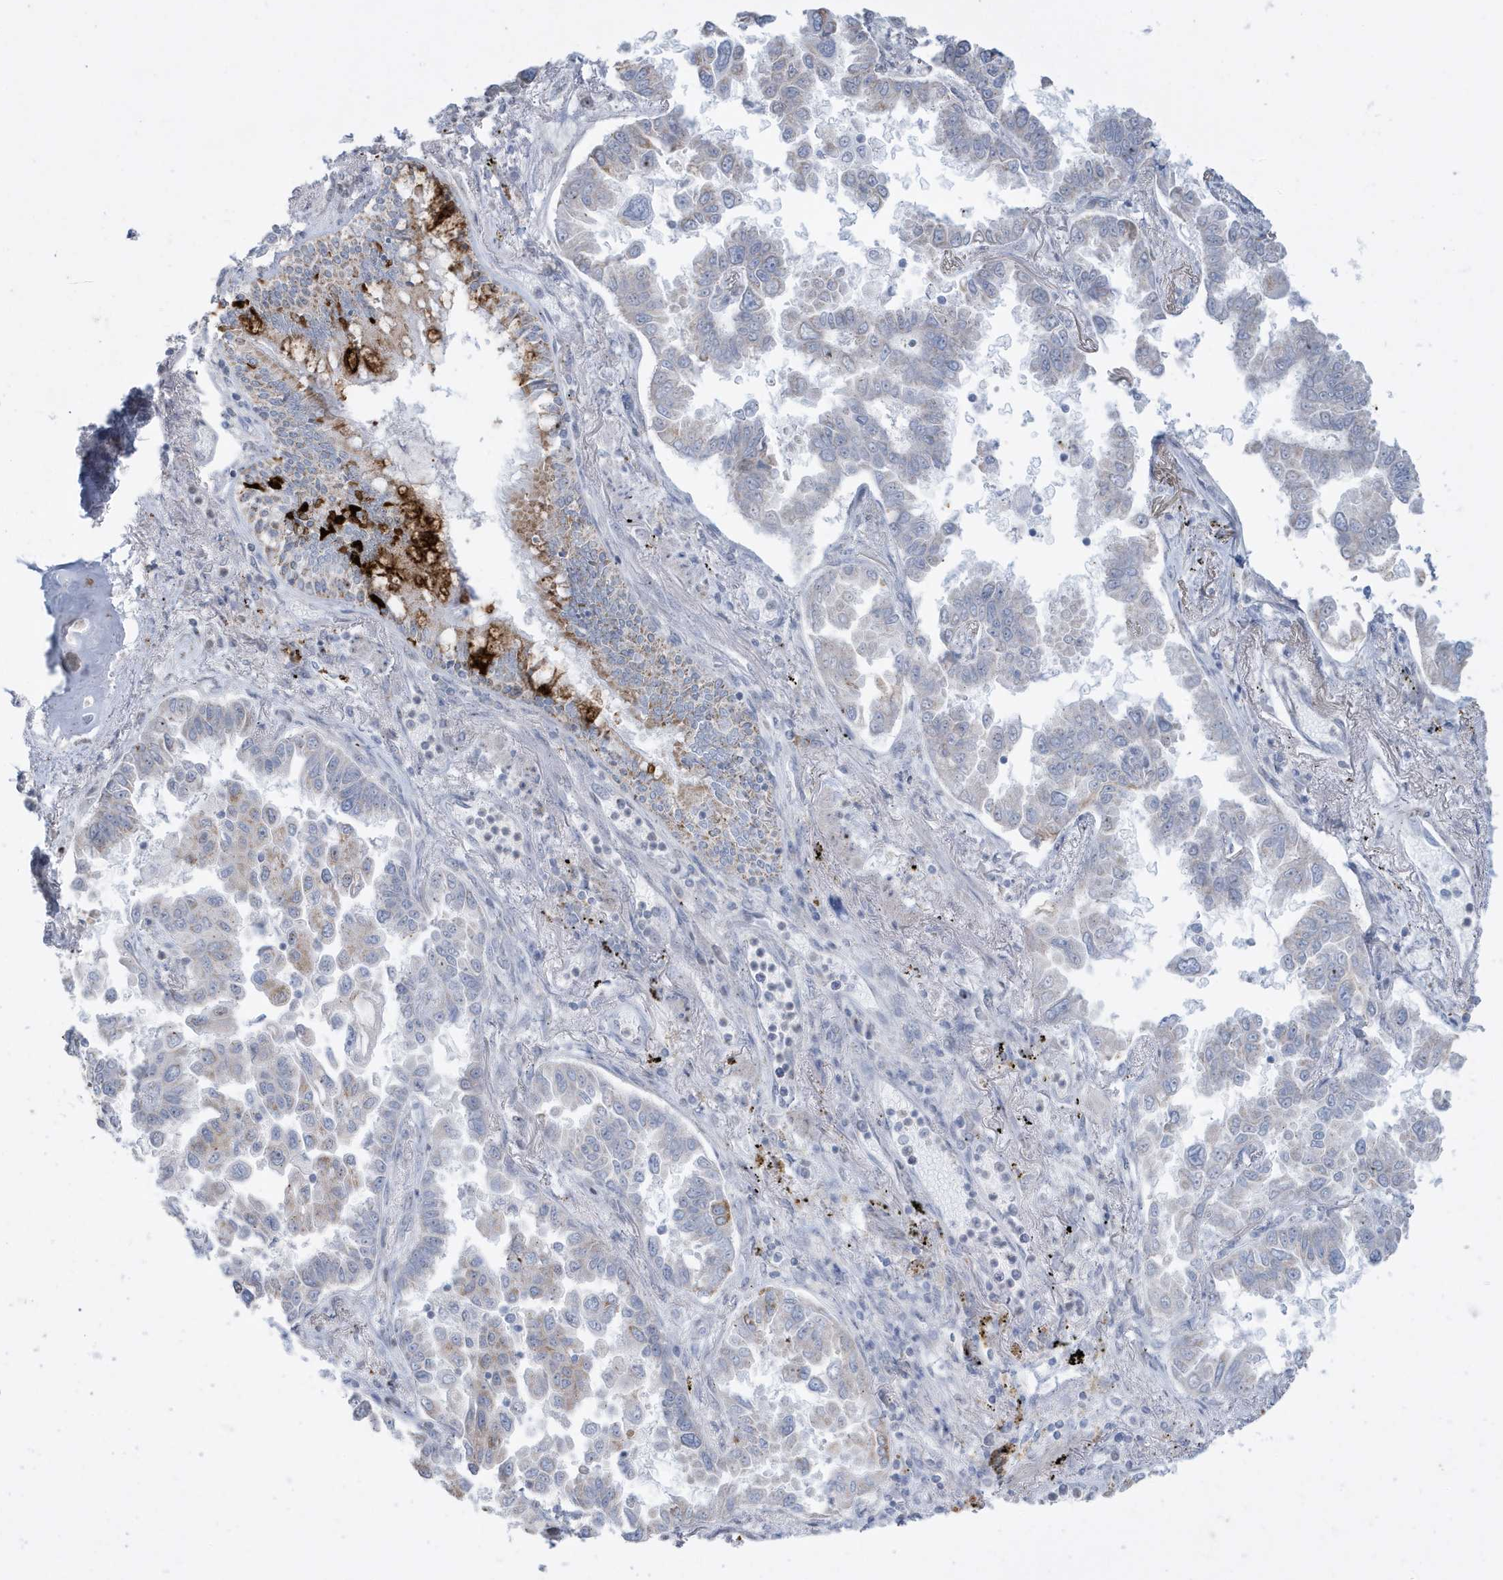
{"staining": {"intensity": "weak", "quantity": "<25%", "location": "cytoplasmic/membranous"}, "tissue": "lung cancer", "cell_type": "Tumor cells", "image_type": "cancer", "snomed": [{"axis": "morphology", "description": "Adenocarcinoma, NOS"}, {"axis": "topography", "description": "Lung"}], "caption": "Histopathology image shows no protein positivity in tumor cells of lung cancer tissue. The staining was performed using DAB to visualize the protein expression in brown, while the nuclei were stained in blue with hematoxylin (Magnification: 20x).", "gene": "FNDC1", "patient": {"sex": "female", "age": 67}}